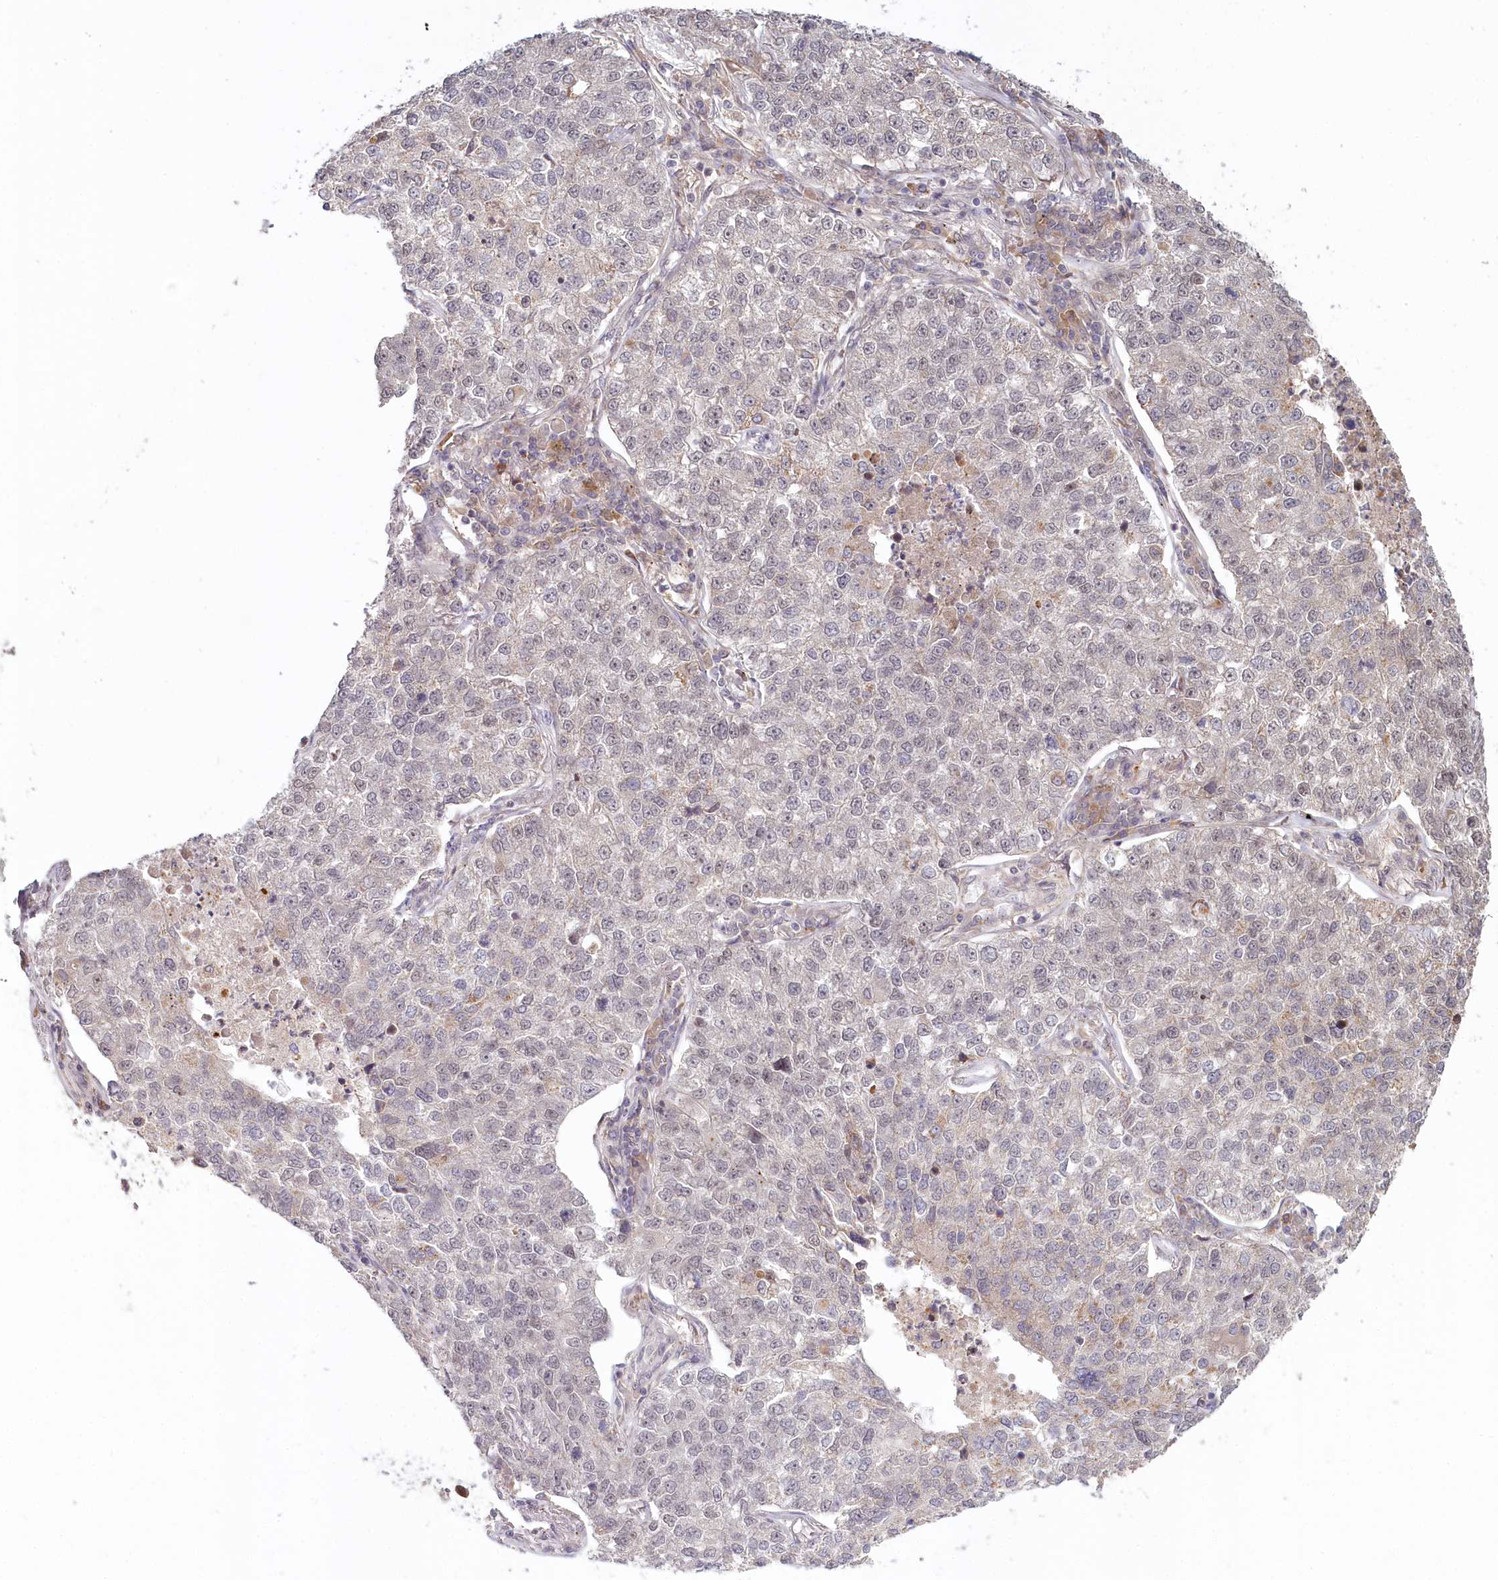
{"staining": {"intensity": "negative", "quantity": "none", "location": "none"}, "tissue": "lung cancer", "cell_type": "Tumor cells", "image_type": "cancer", "snomed": [{"axis": "morphology", "description": "Adenocarcinoma, NOS"}, {"axis": "topography", "description": "Lung"}], "caption": "Immunohistochemical staining of lung cancer (adenocarcinoma) reveals no significant staining in tumor cells. (DAB (3,3'-diaminobenzidine) immunohistochemistry, high magnification).", "gene": "WAPL", "patient": {"sex": "male", "age": 49}}